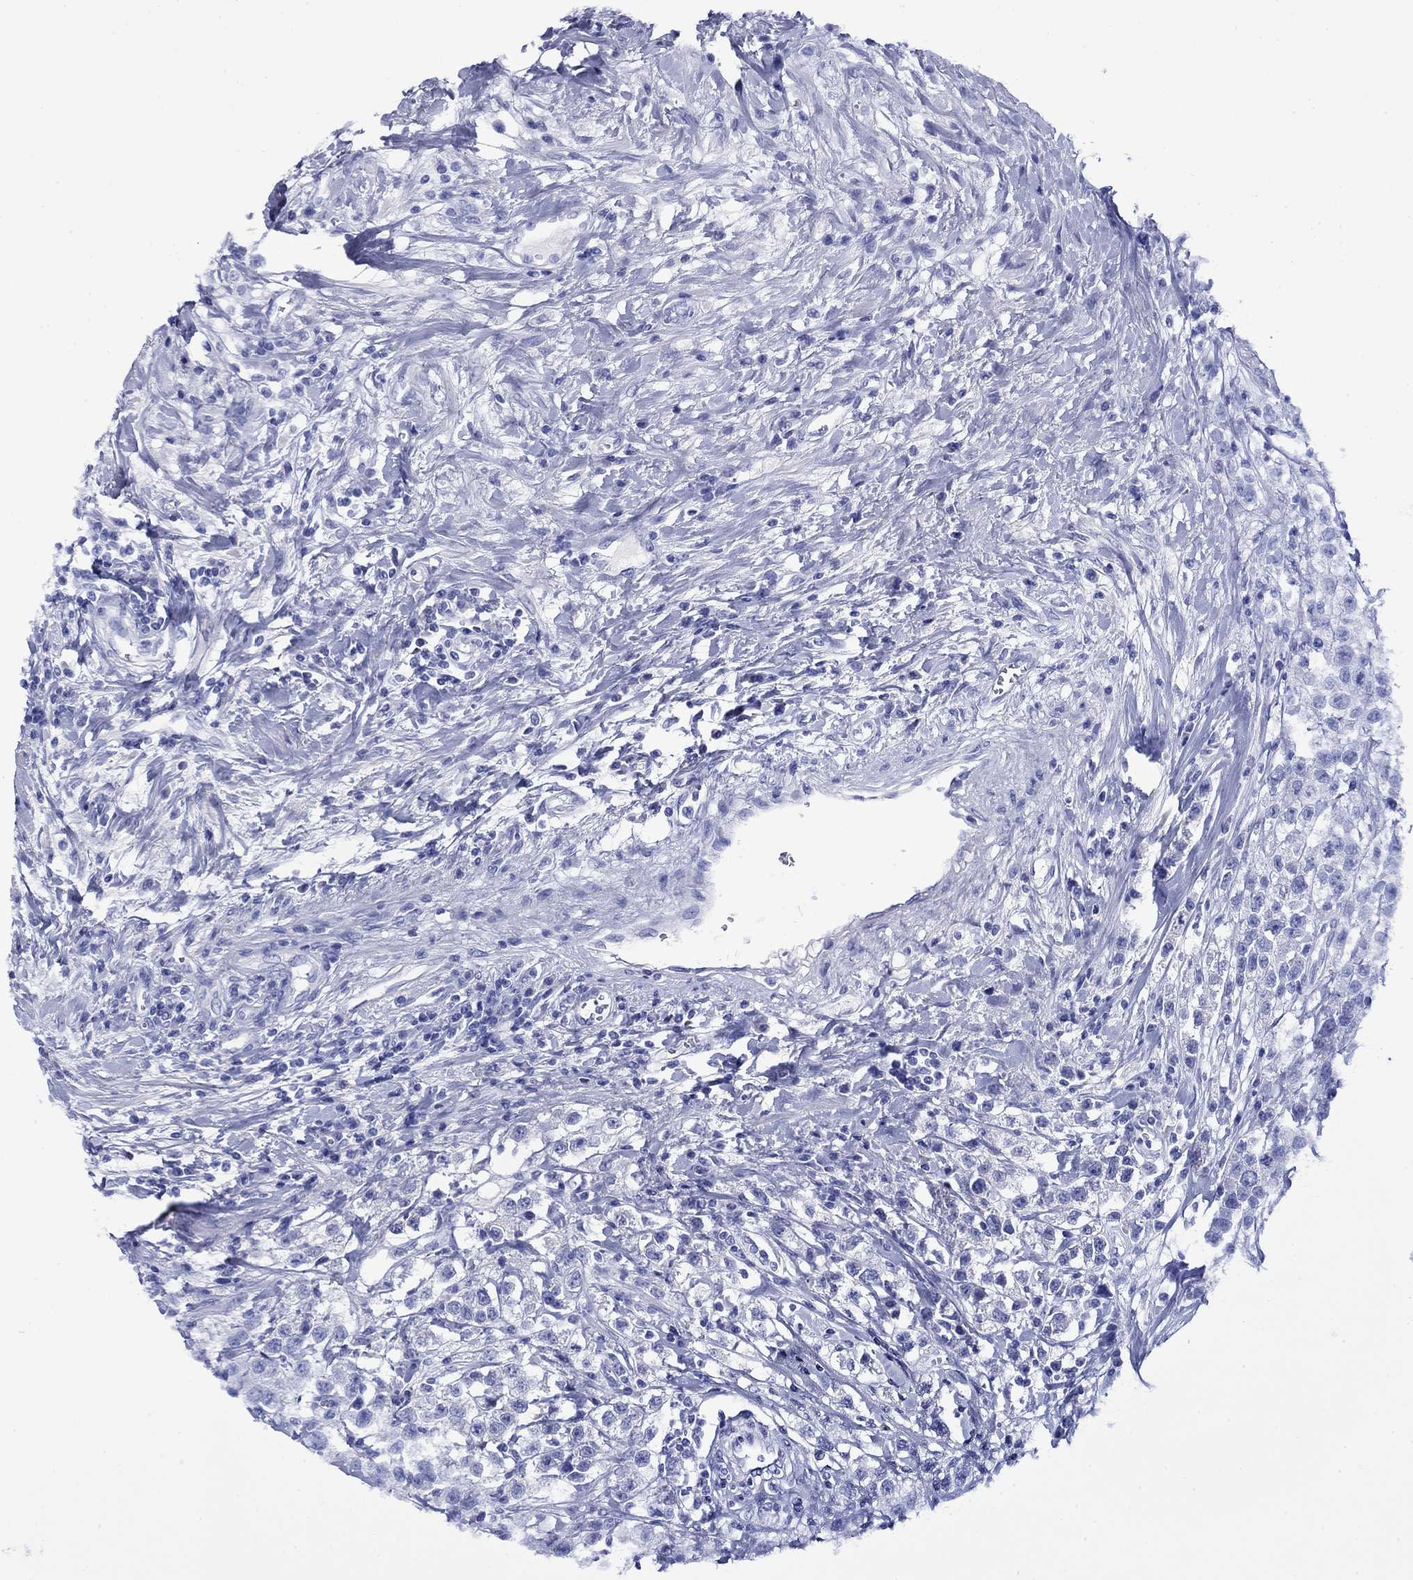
{"staining": {"intensity": "negative", "quantity": "none", "location": "none"}, "tissue": "testis cancer", "cell_type": "Tumor cells", "image_type": "cancer", "snomed": [{"axis": "morphology", "description": "Seminoma, NOS"}, {"axis": "topography", "description": "Testis"}], "caption": "Testis seminoma was stained to show a protein in brown. There is no significant staining in tumor cells.", "gene": "GIP", "patient": {"sex": "male", "age": 59}}